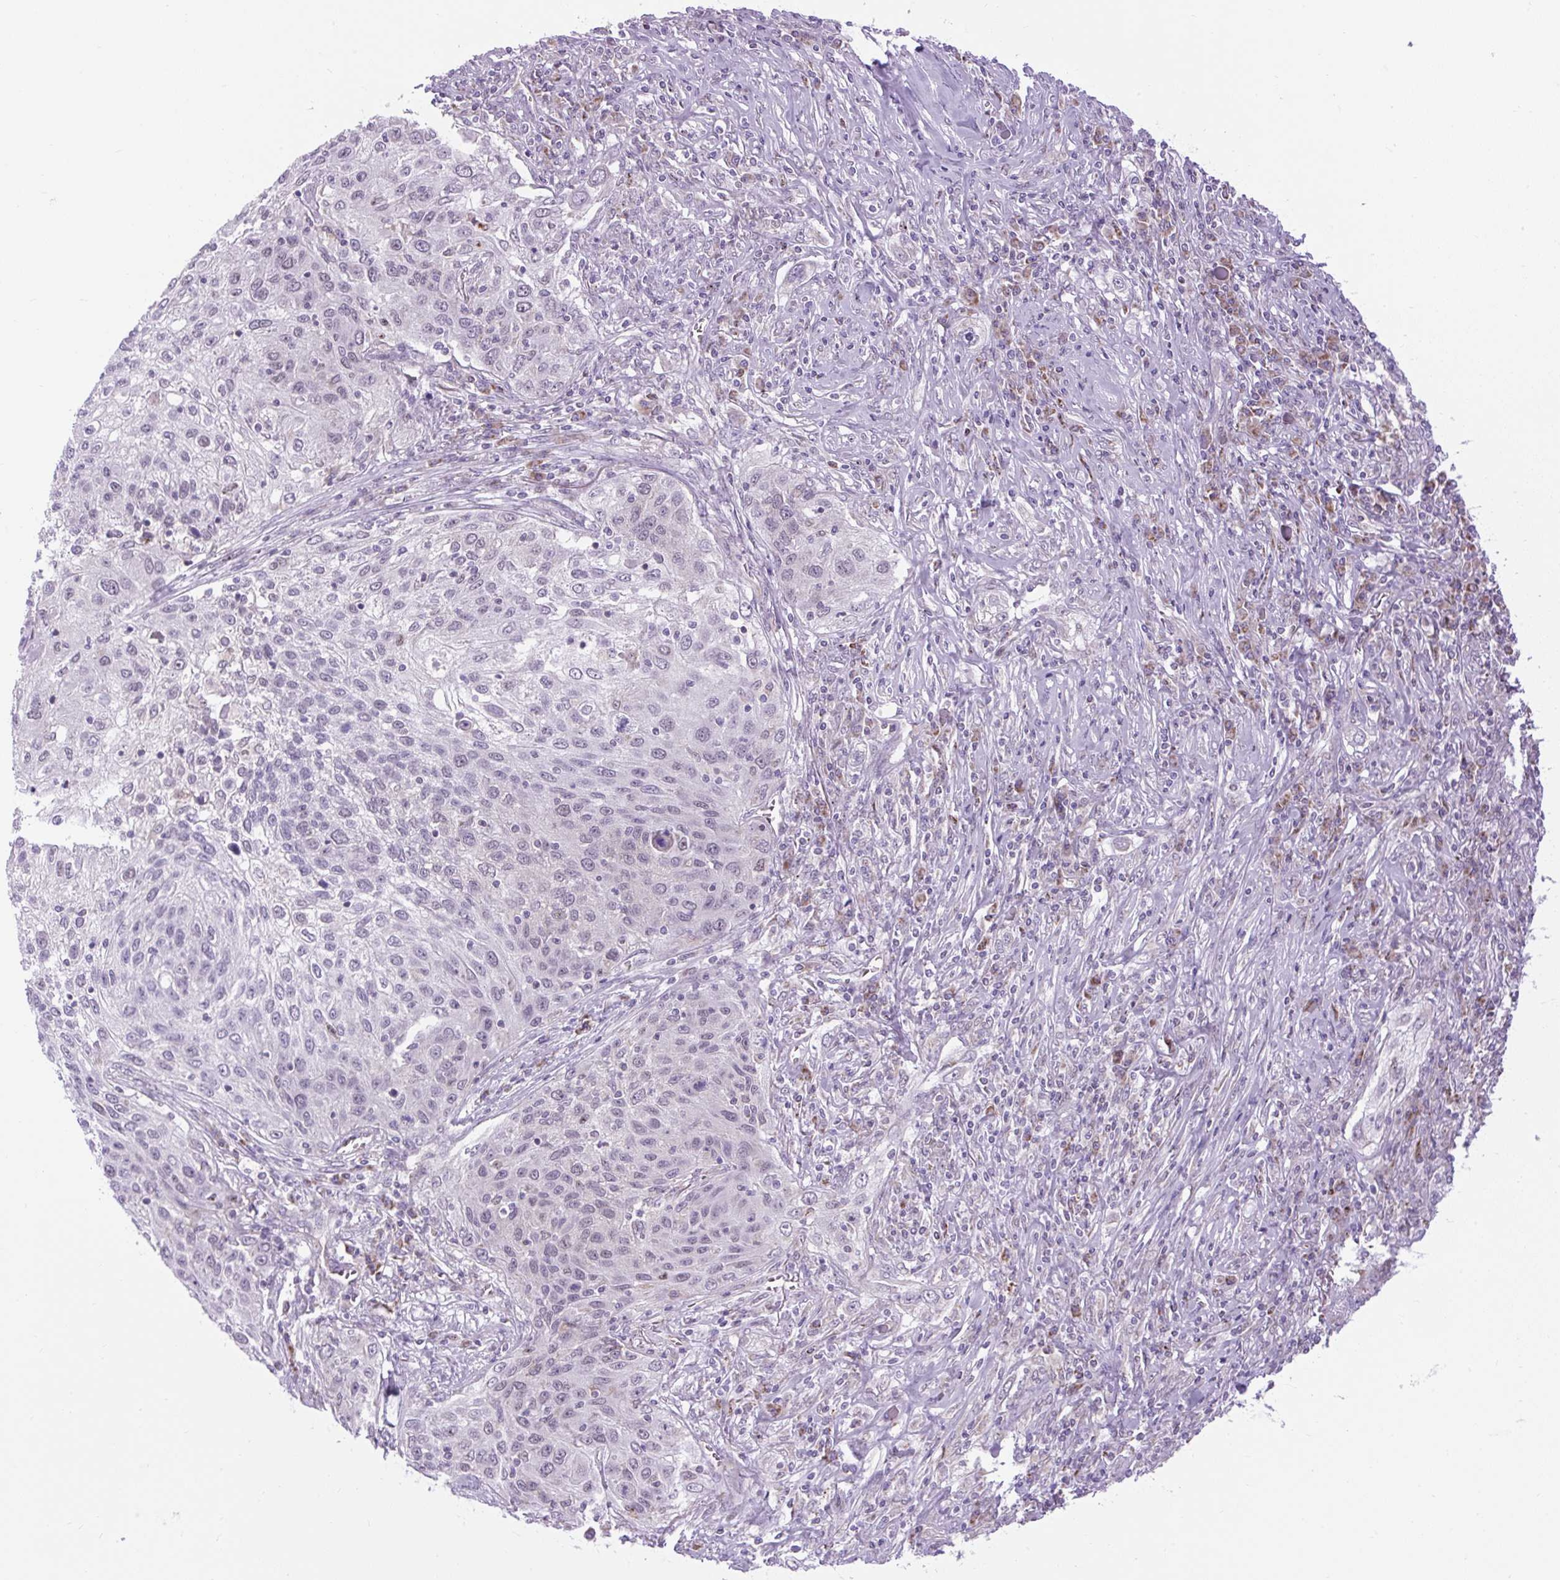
{"staining": {"intensity": "negative", "quantity": "none", "location": "none"}, "tissue": "lung cancer", "cell_type": "Tumor cells", "image_type": "cancer", "snomed": [{"axis": "morphology", "description": "Squamous cell carcinoma, NOS"}, {"axis": "topography", "description": "Lung"}], "caption": "Tumor cells are negative for protein expression in human lung squamous cell carcinoma.", "gene": "SCO2", "patient": {"sex": "female", "age": 69}}